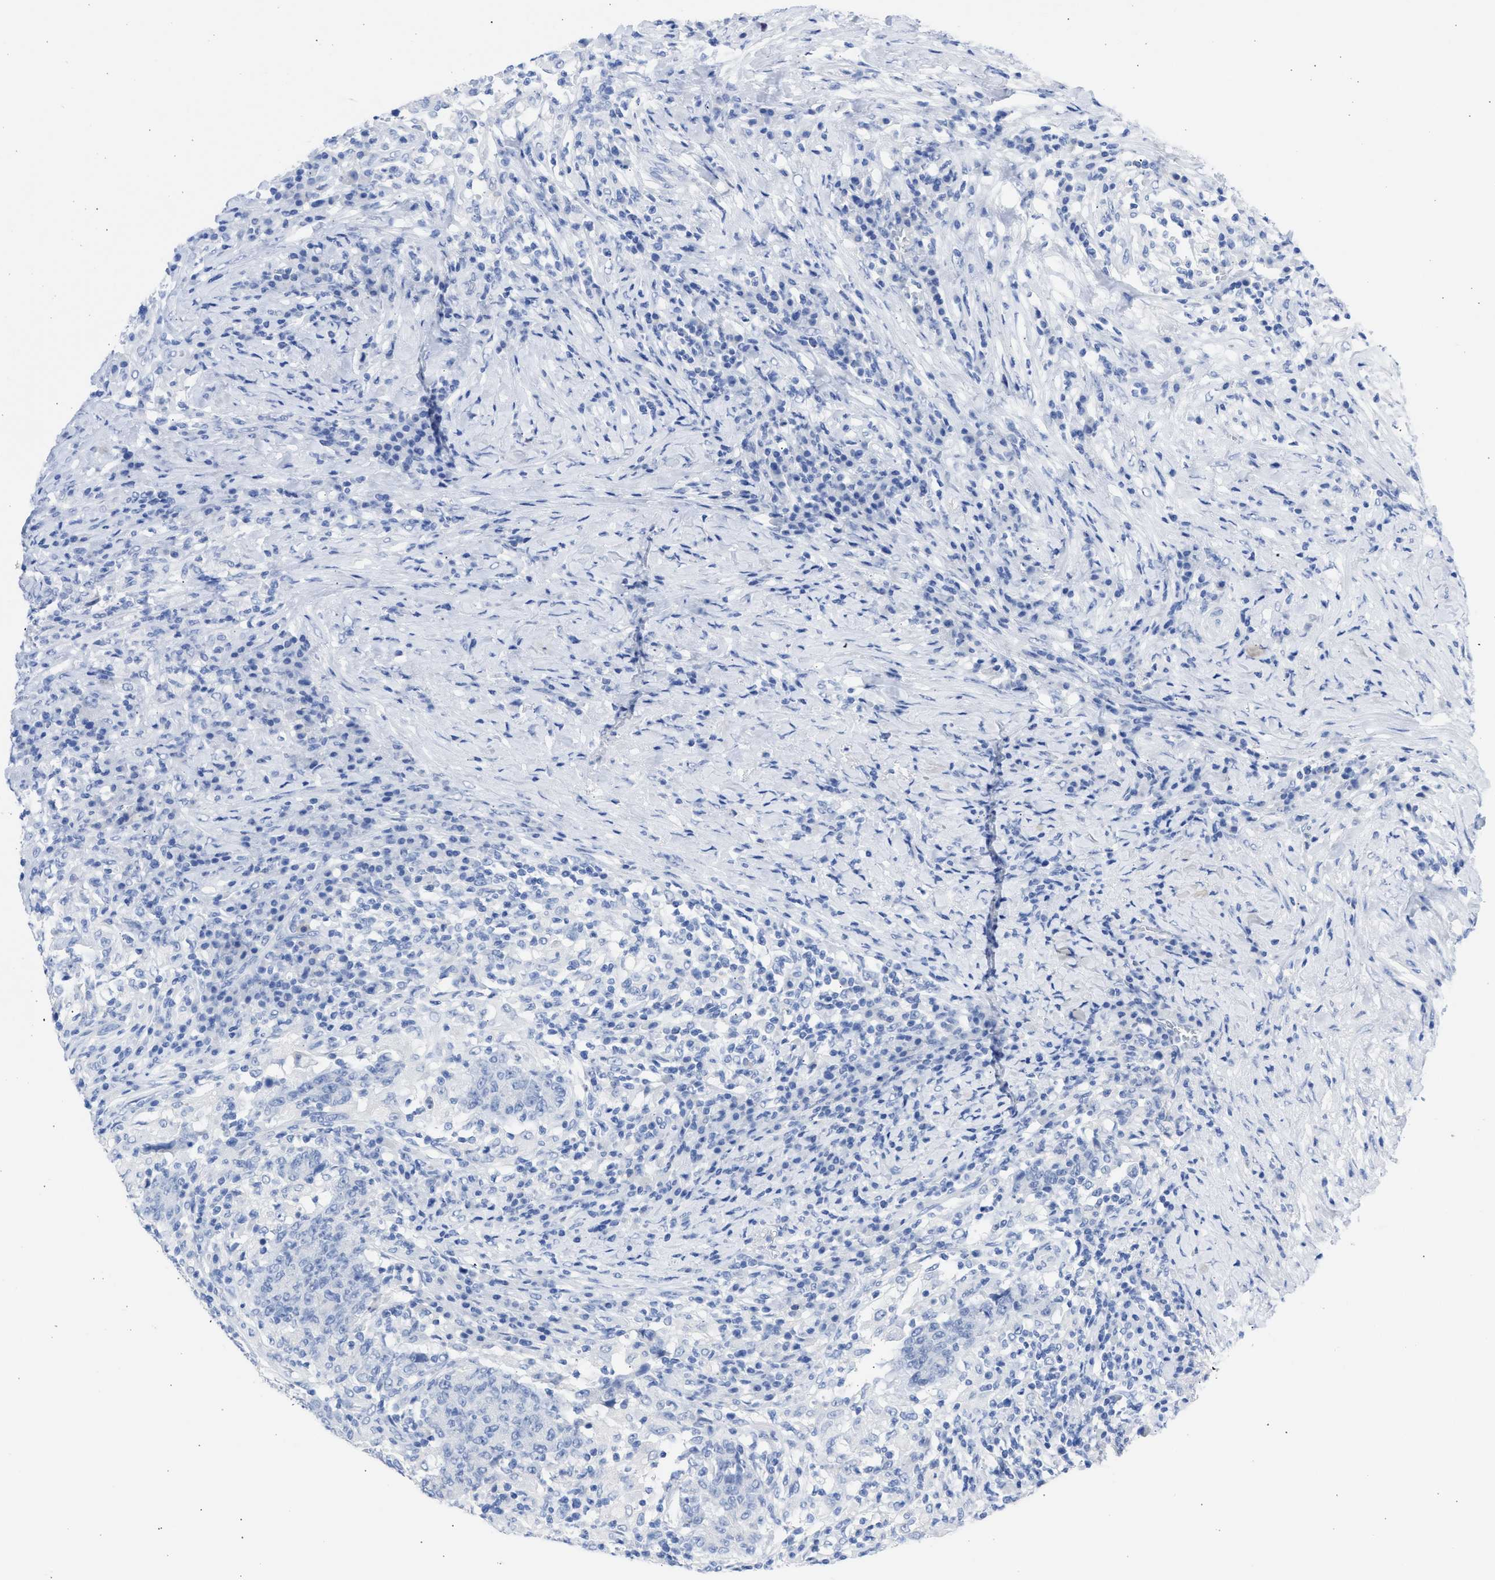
{"staining": {"intensity": "negative", "quantity": "none", "location": "none"}, "tissue": "colorectal cancer", "cell_type": "Tumor cells", "image_type": "cancer", "snomed": [{"axis": "morphology", "description": "Normal tissue, NOS"}, {"axis": "morphology", "description": "Adenocarcinoma, NOS"}, {"axis": "topography", "description": "Colon"}], "caption": "Immunohistochemistry (IHC) histopathology image of neoplastic tissue: human colorectal cancer (adenocarcinoma) stained with DAB displays no significant protein positivity in tumor cells.", "gene": "NCAM1", "patient": {"sex": "female", "age": 75}}